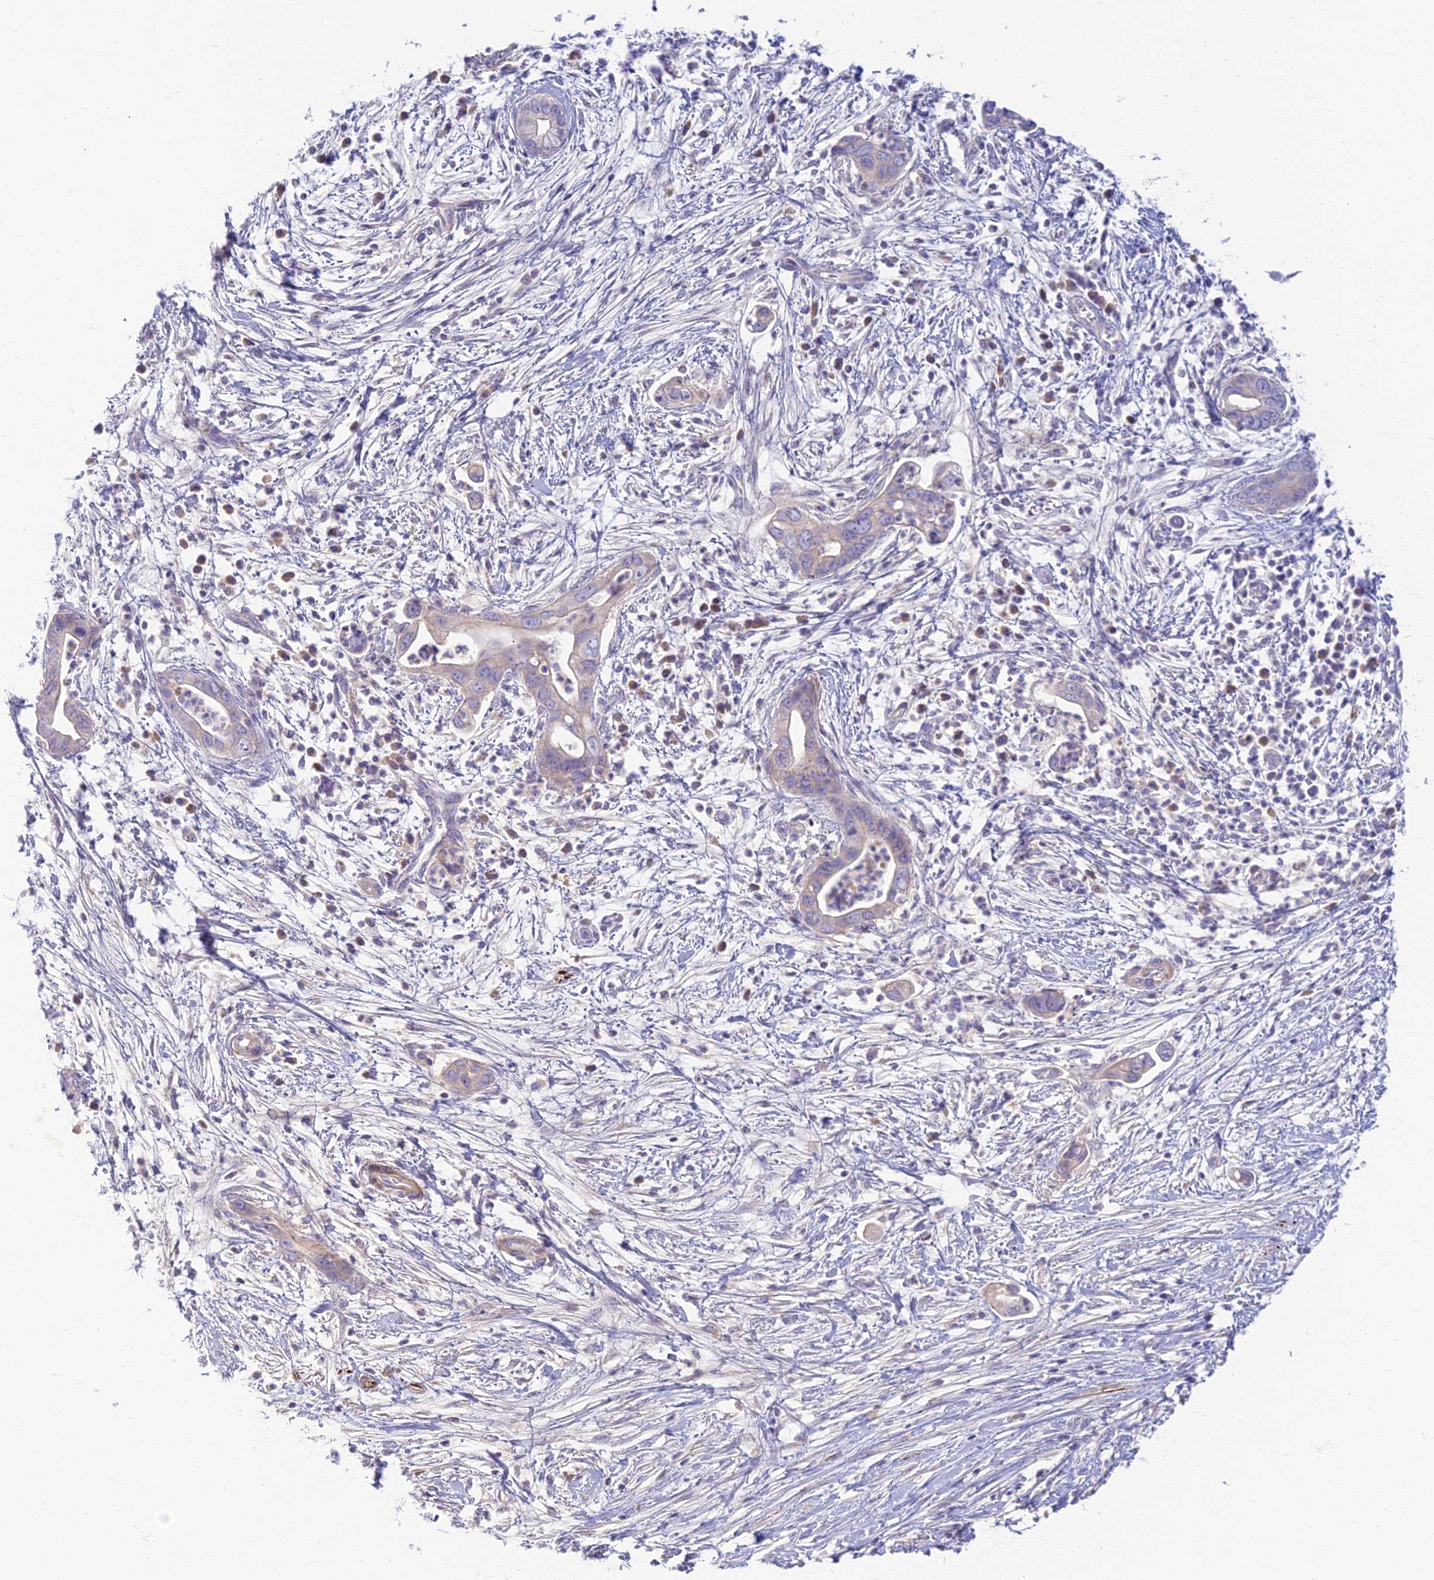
{"staining": {"intensity": "negative", "quantity": "none", "location": "none"}, "tissue": "pancreatic cancer", "cell_type": "Tumor cells", "image_type": "cancer", "snomed": [{"axis": "morphology", "description": "Adenocarcinoma, NOS"}, {"axis": "topography", "description": "Pancreas"}], "caption": "This is an IHC micrograph of human pancreatic adenocarcinoma. There is no expression in tumor cells.", "gene": "CLIP4", "patient": {"sex": "male", "age": 75}}